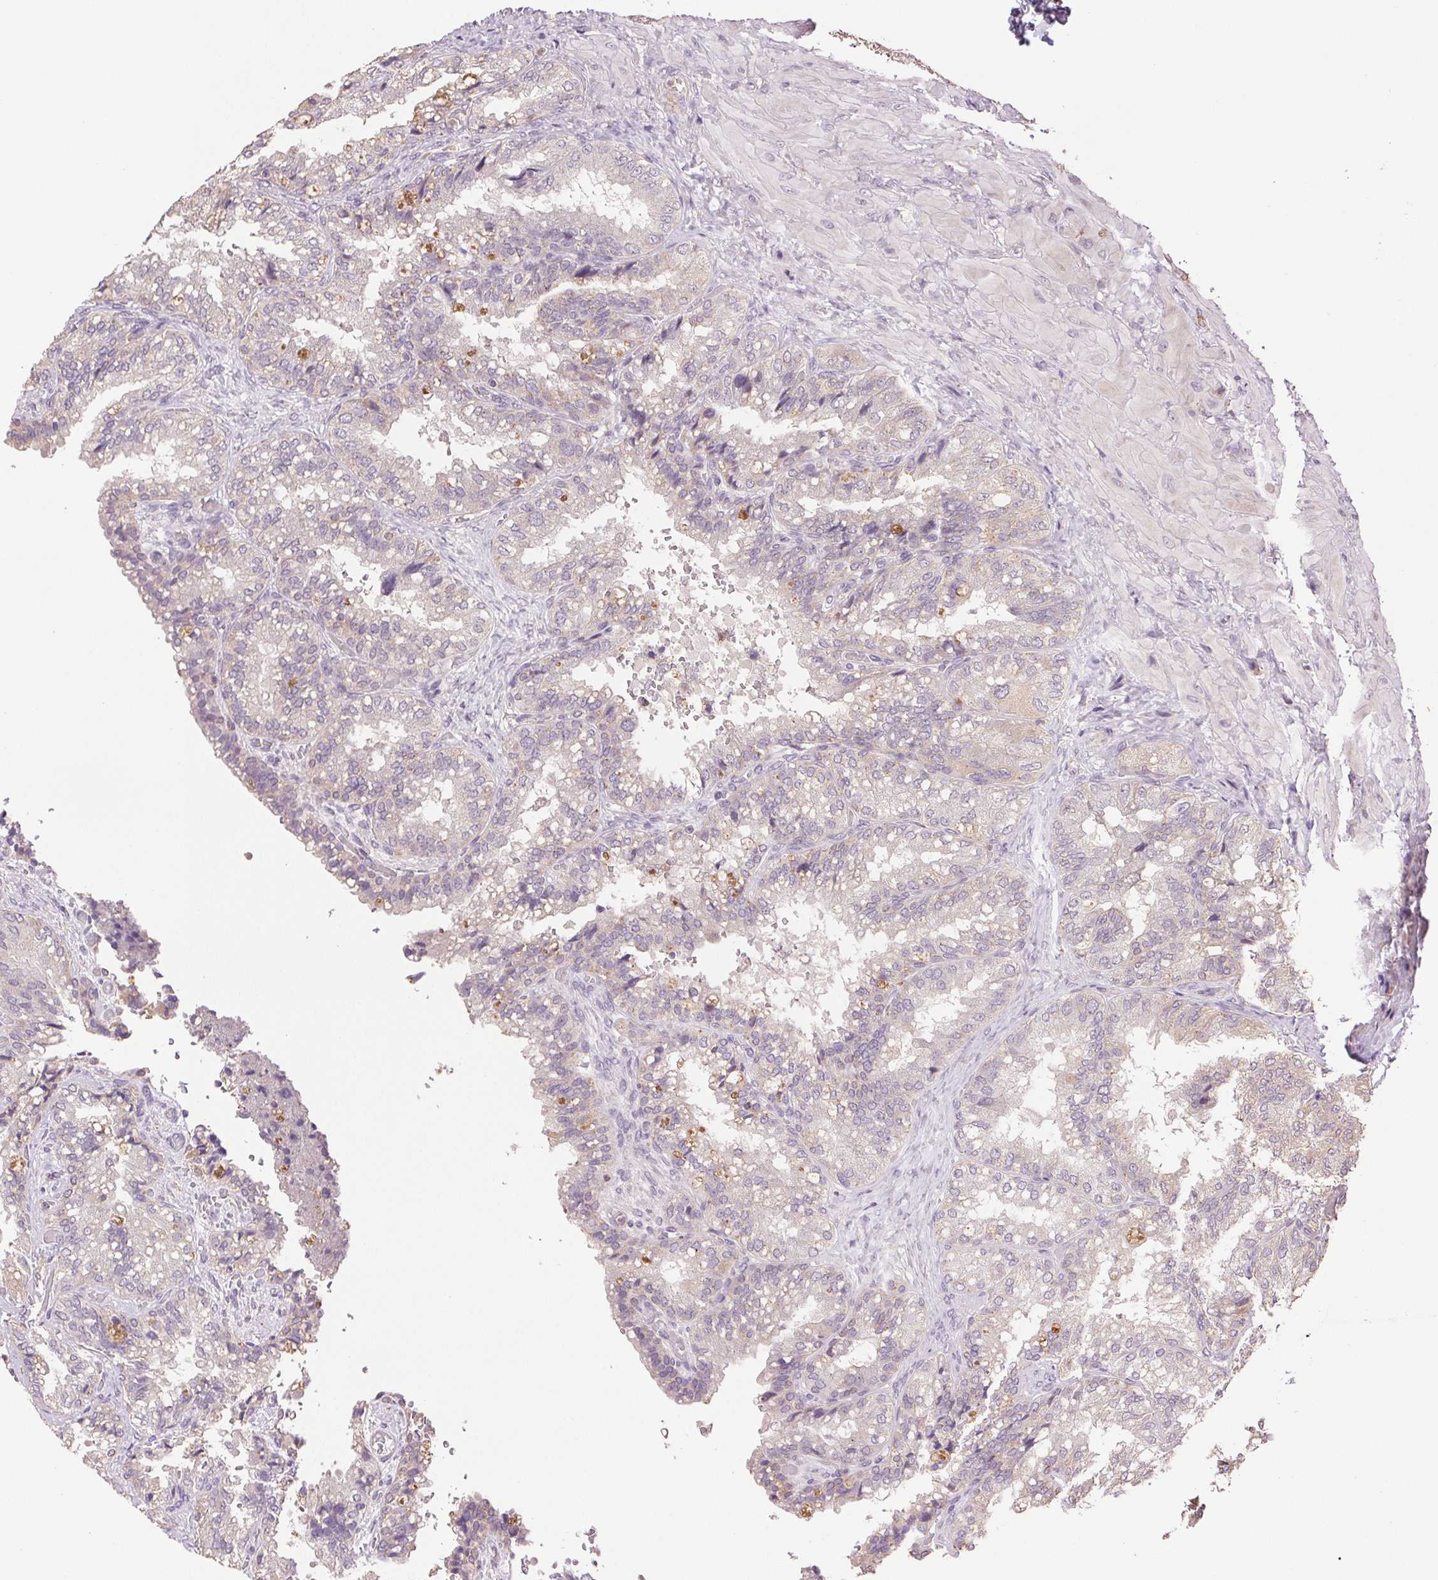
{"staining": {"intensity": "negative", "quantity": "none", "location": "none"}, "tissue": "seminal vesicle", "cell_type": "Glandular cells", "image_type": "normal", "snomed": [{"axis": "morphology", "description": "Normal tissue, NOS"}, {"axis": "topography", "description": "Seminal veicle"}], "caption": "This is a image of IHC staining of benign seminal vesicle, which shows no expression in glandular cells.", "gene": "TMEM253", "patient": {"sex": "male", "age": 57}}